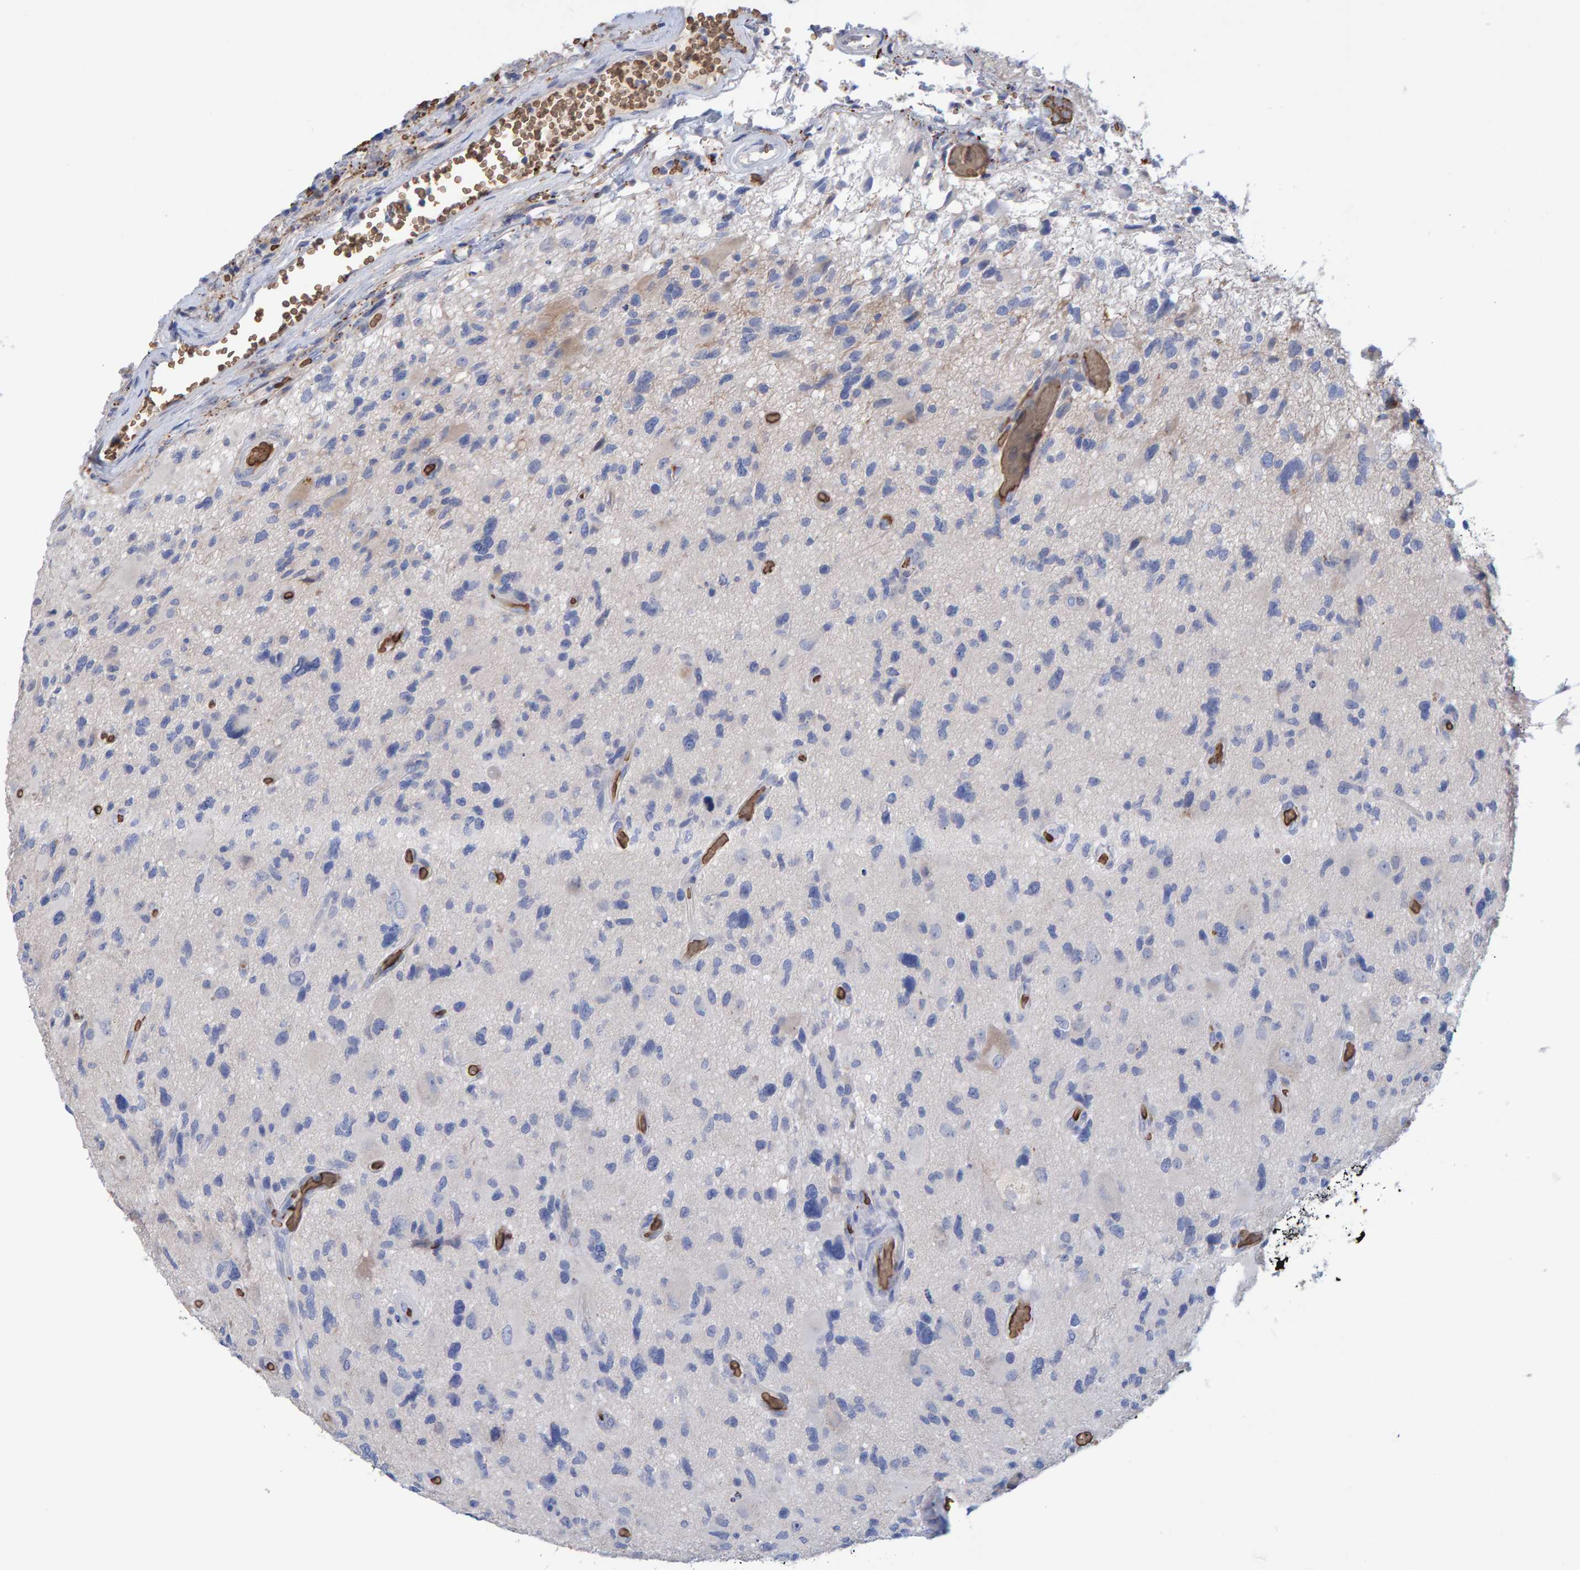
{"staining": {"intensity": "negative", "quantity": "none", "location": "none"}, "tissue": "glioma", "cell_type": "Tumor cells", "image_type": "cancer", "snomed": [{"axis": "morphology", "description": "Glioma, malignant, High grade"}, {"axis": "topography", "description": "Brain"}], "caption": "Protein analysis of glioma displays no significant positivity in tumor cells.", "gene": "VPS9D1", "patient": {"sex": "male", "age": 33}}